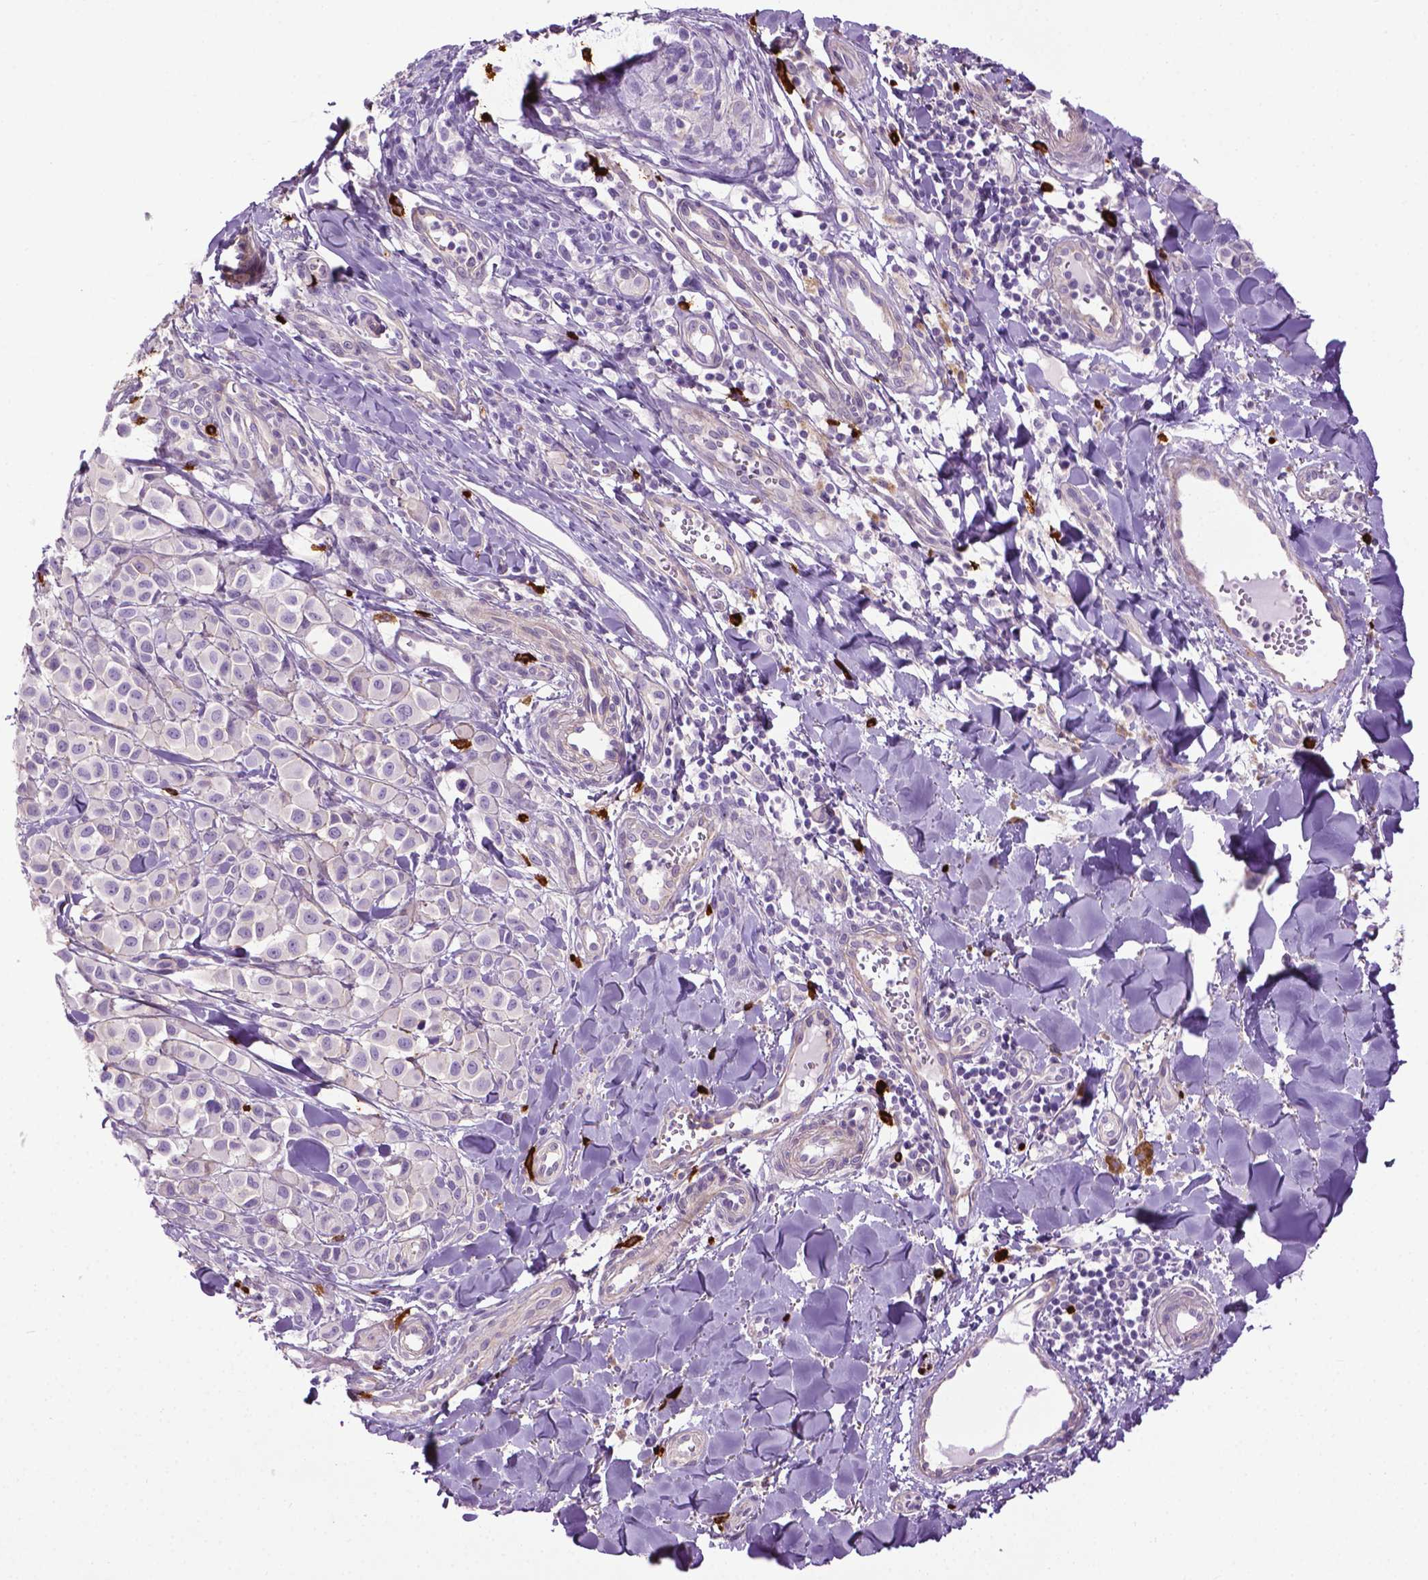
{"staining": {"intensity": "weak", "quantity": "<25%", "location": "cytoplasmic/membranous"}, "tissue": "melanoma", "cell_type": "Tumor cells", "image_type": "cancer", "snomed": [{"axis": "morphology", "description": "Malignant melanoma, NOS"}, {"axis": "topography", "description": "Skin"}], "caption": "IHC photomicrograph of melanoma stained for a protein (brown), which exhibits no staining in tumor cells.", "gene": "SPECC1L", "patient": {"sex": "male", "age": 77}}